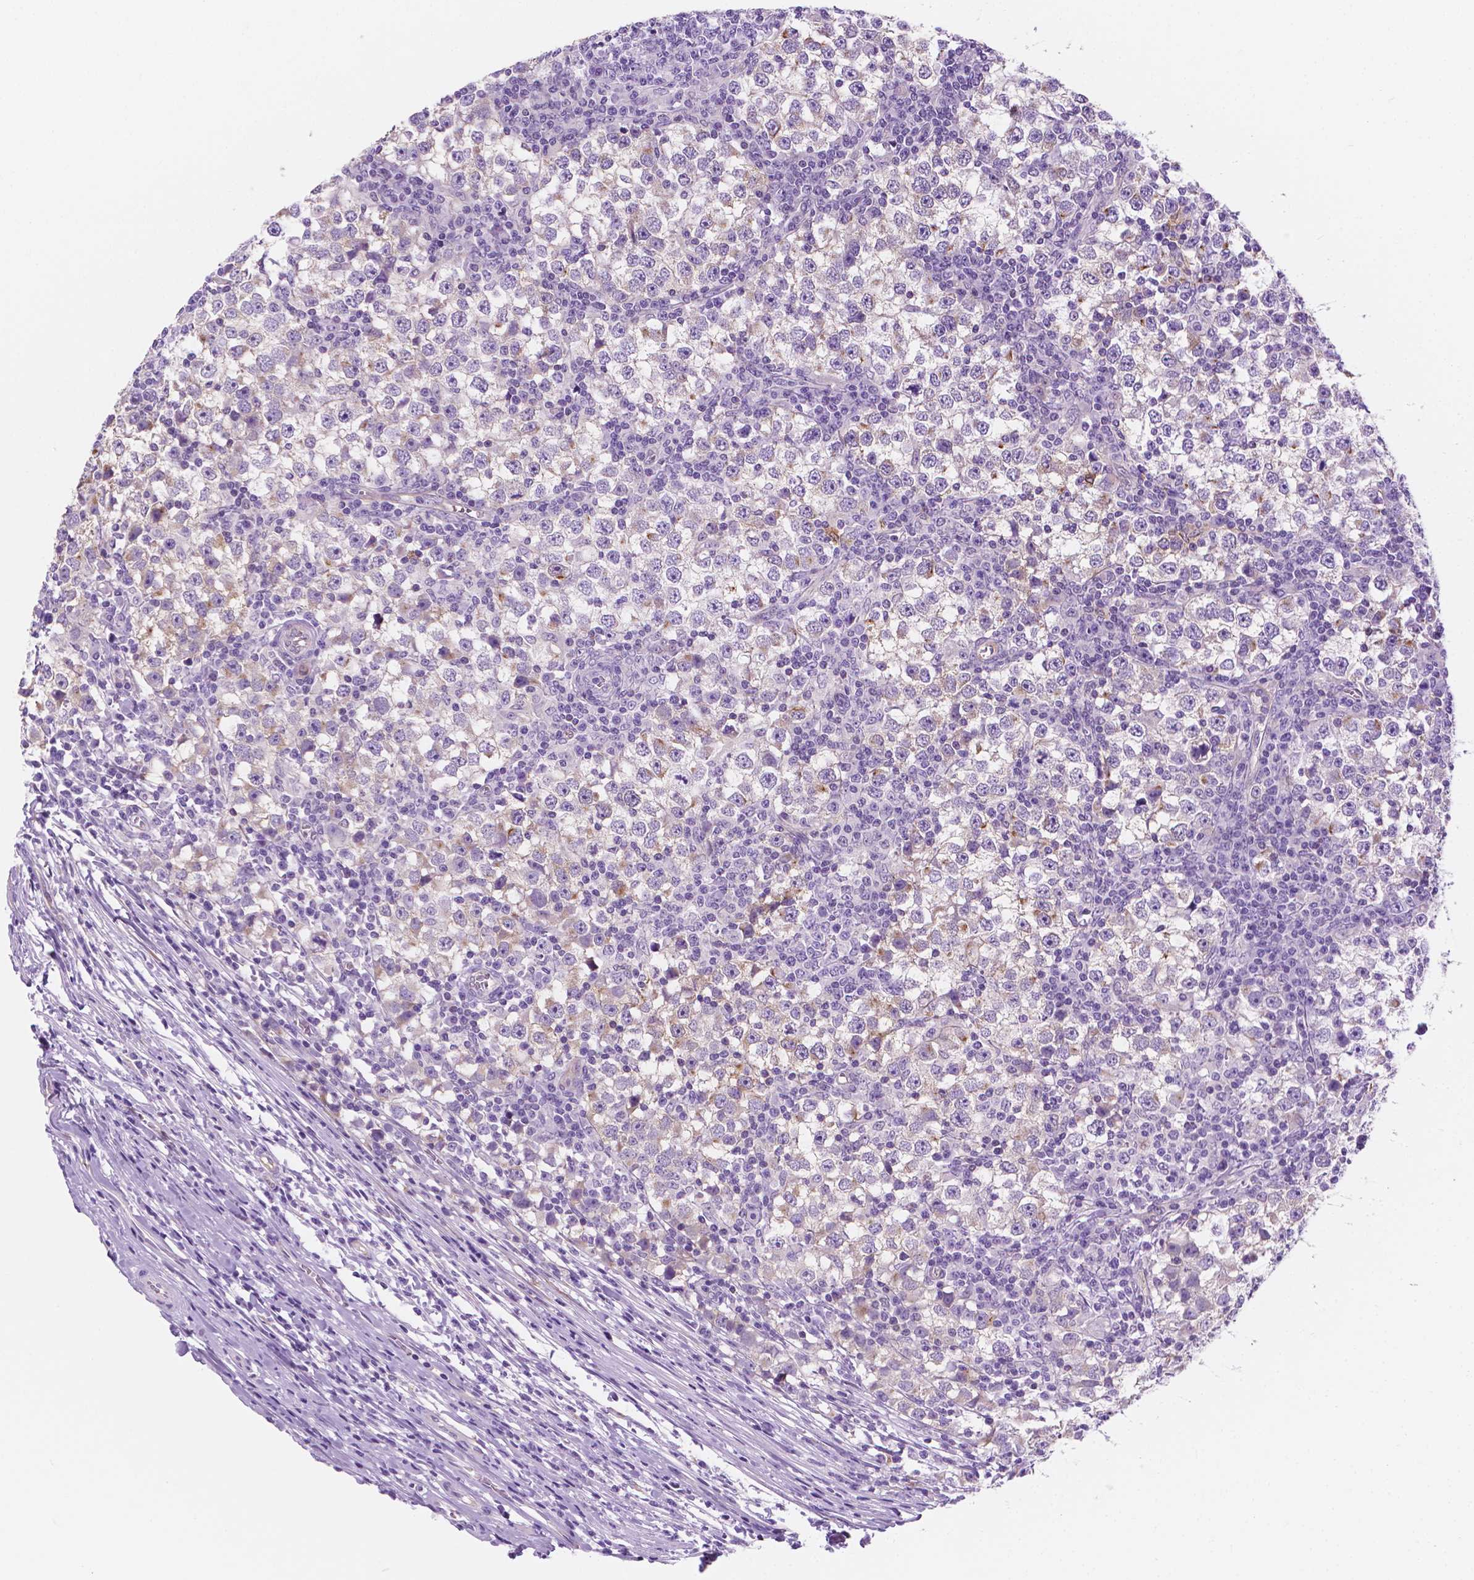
{"staining": {"intensity": "negative", "quantity": "none", "location": "none"}, "tissue": "testis cancer", "cell_type": "Tumor cells", "image_type": "cancer", "snomed": [{"axis": "morphology", "description": "Seminoma, NOS"}, {"axis": "topography", "description": "Testis"}], "caption": "The micrograph shows no significant staining in tumor cells of testis seminoma.", "gene": "EPPK1", "patient": {"sex": "male", "age": 65}}